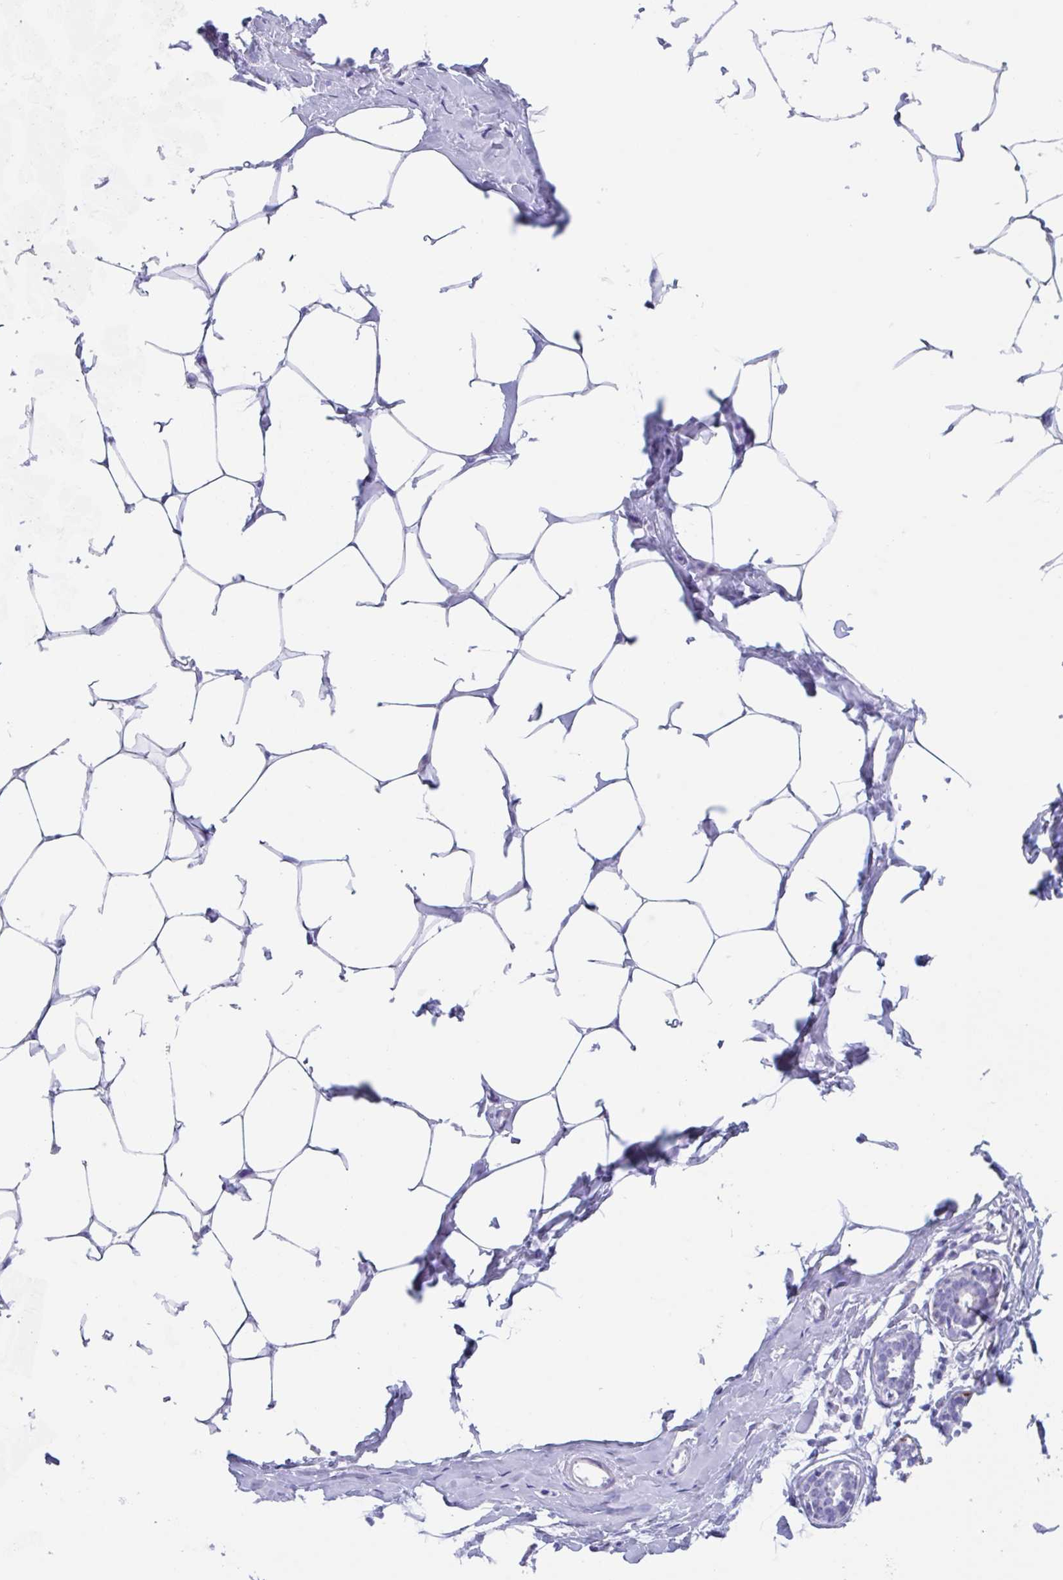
{"staining": {"intensity": "negative", "quantity": "none", "location": "none"}, "tissue": "breast", "cell_type": "Adipocytes", "image_type": "normal", "snomed": [{"axis": "morphology", "description": "Normal tissue, NOS"}, {"axis": "topography", "description": "Breast"}], "caption": "This is a photomicrograph of immunohistochemistry staining of unremarkable breast, which shows no positivity in adipocytes.", "gene": "TAS2R41", "patient": {"sex": "female", "age": 27}}